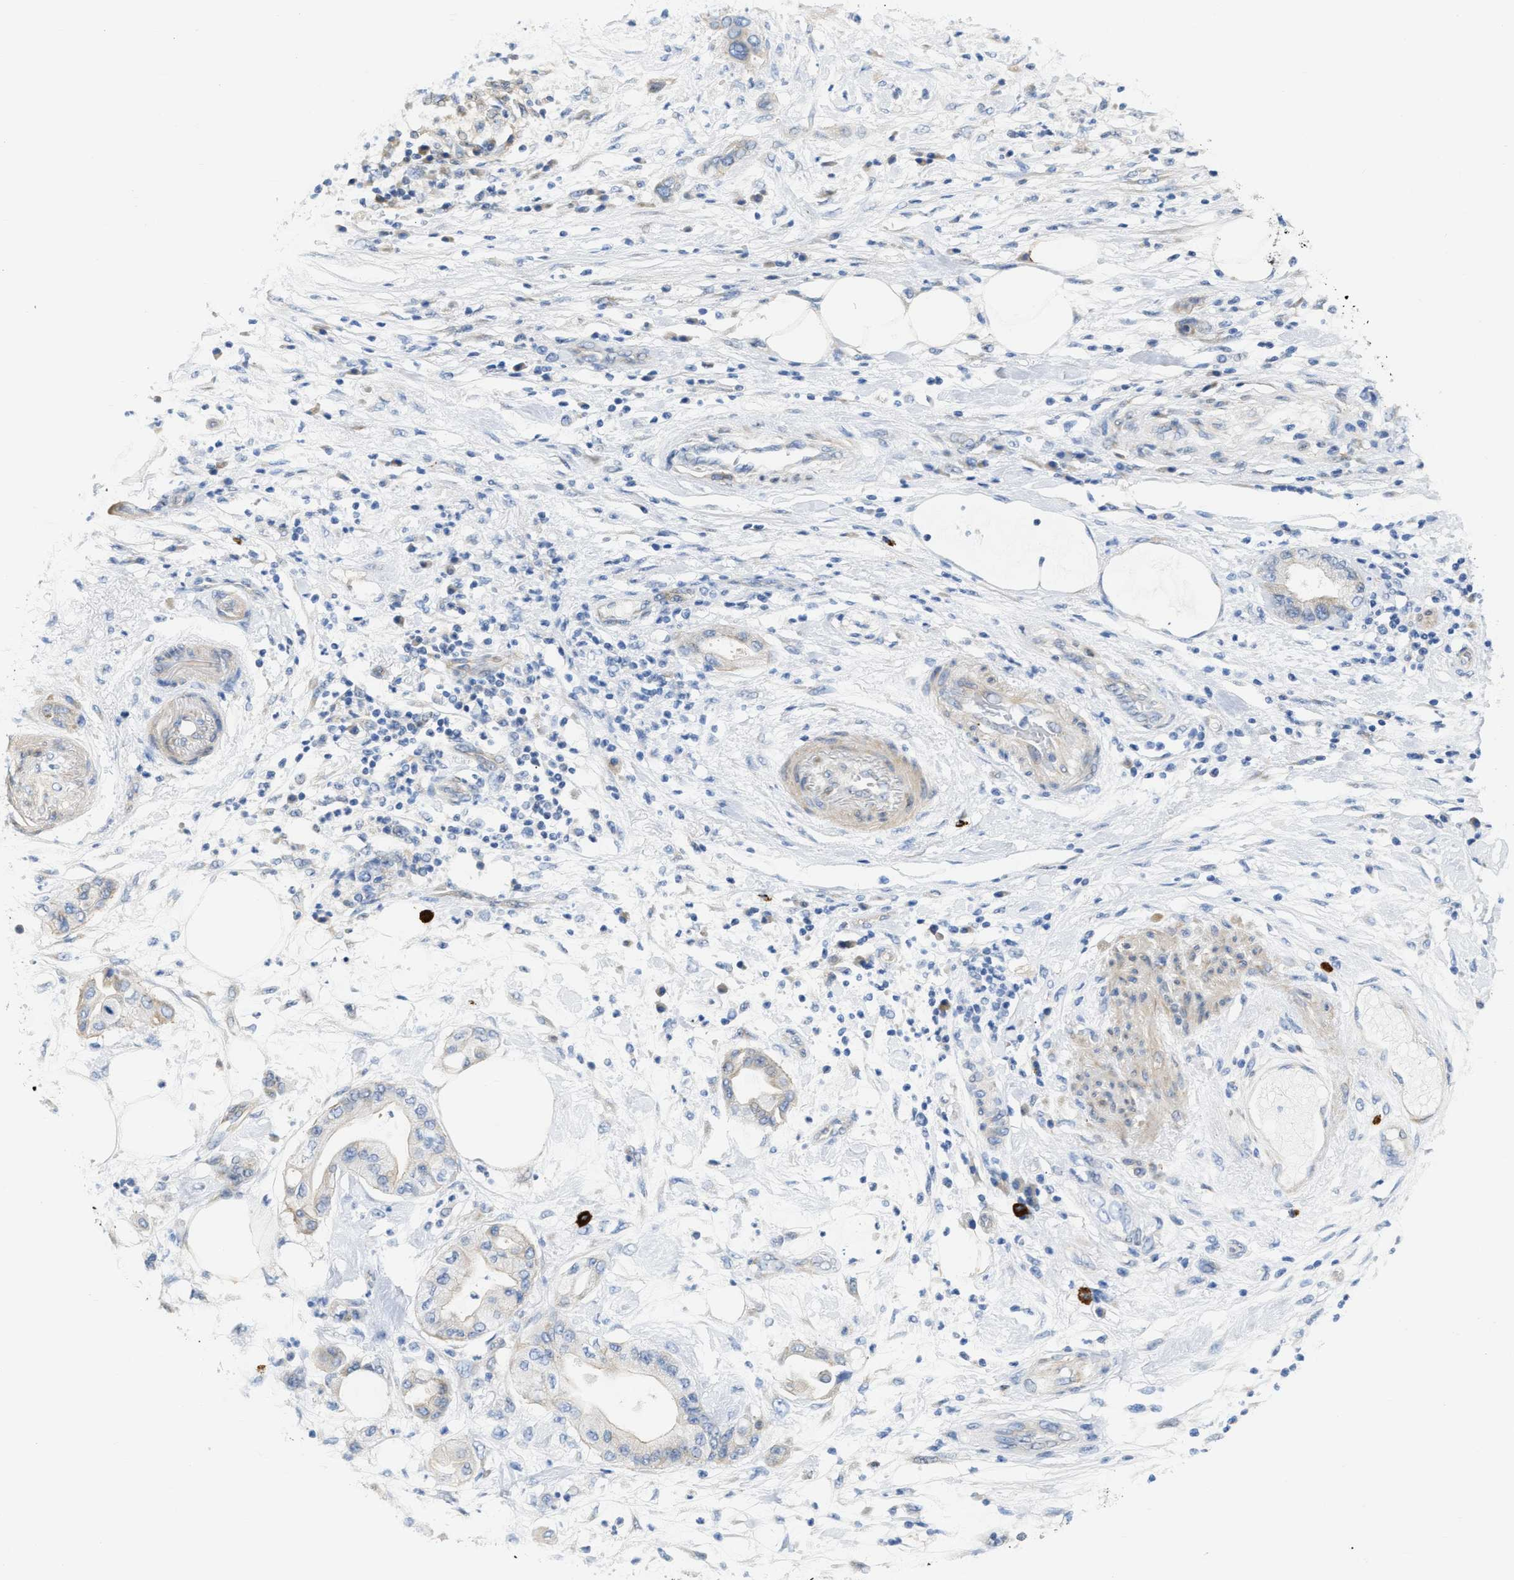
{"staining": {"intensity": "negative", "quantity": "none", "location": "none"}, "tissue": "pancreatic cancer", "cell_type": "Tumor cells", "image_type": "cancer", "snomed": [{"axis": "morphology", "description": "Adenocarcinoma, NOS"}, {"axis": "morphology", "description": "Adenocarcinoma, metastatic, NOS"}, {"axis": "topography", "description": "Lymph node"}, {"axis": "topography", "description": "Pancreas"}, {"axis": "topography", "description": "Duodenum"}], "caption": "The immunohistochemistry histopathology image has no significant expression in tumor cells of pancreatic metastatic adenocarcinoma tissue.", "gene": "FHL1", "patient": {"sex": "female", "age": 64}}